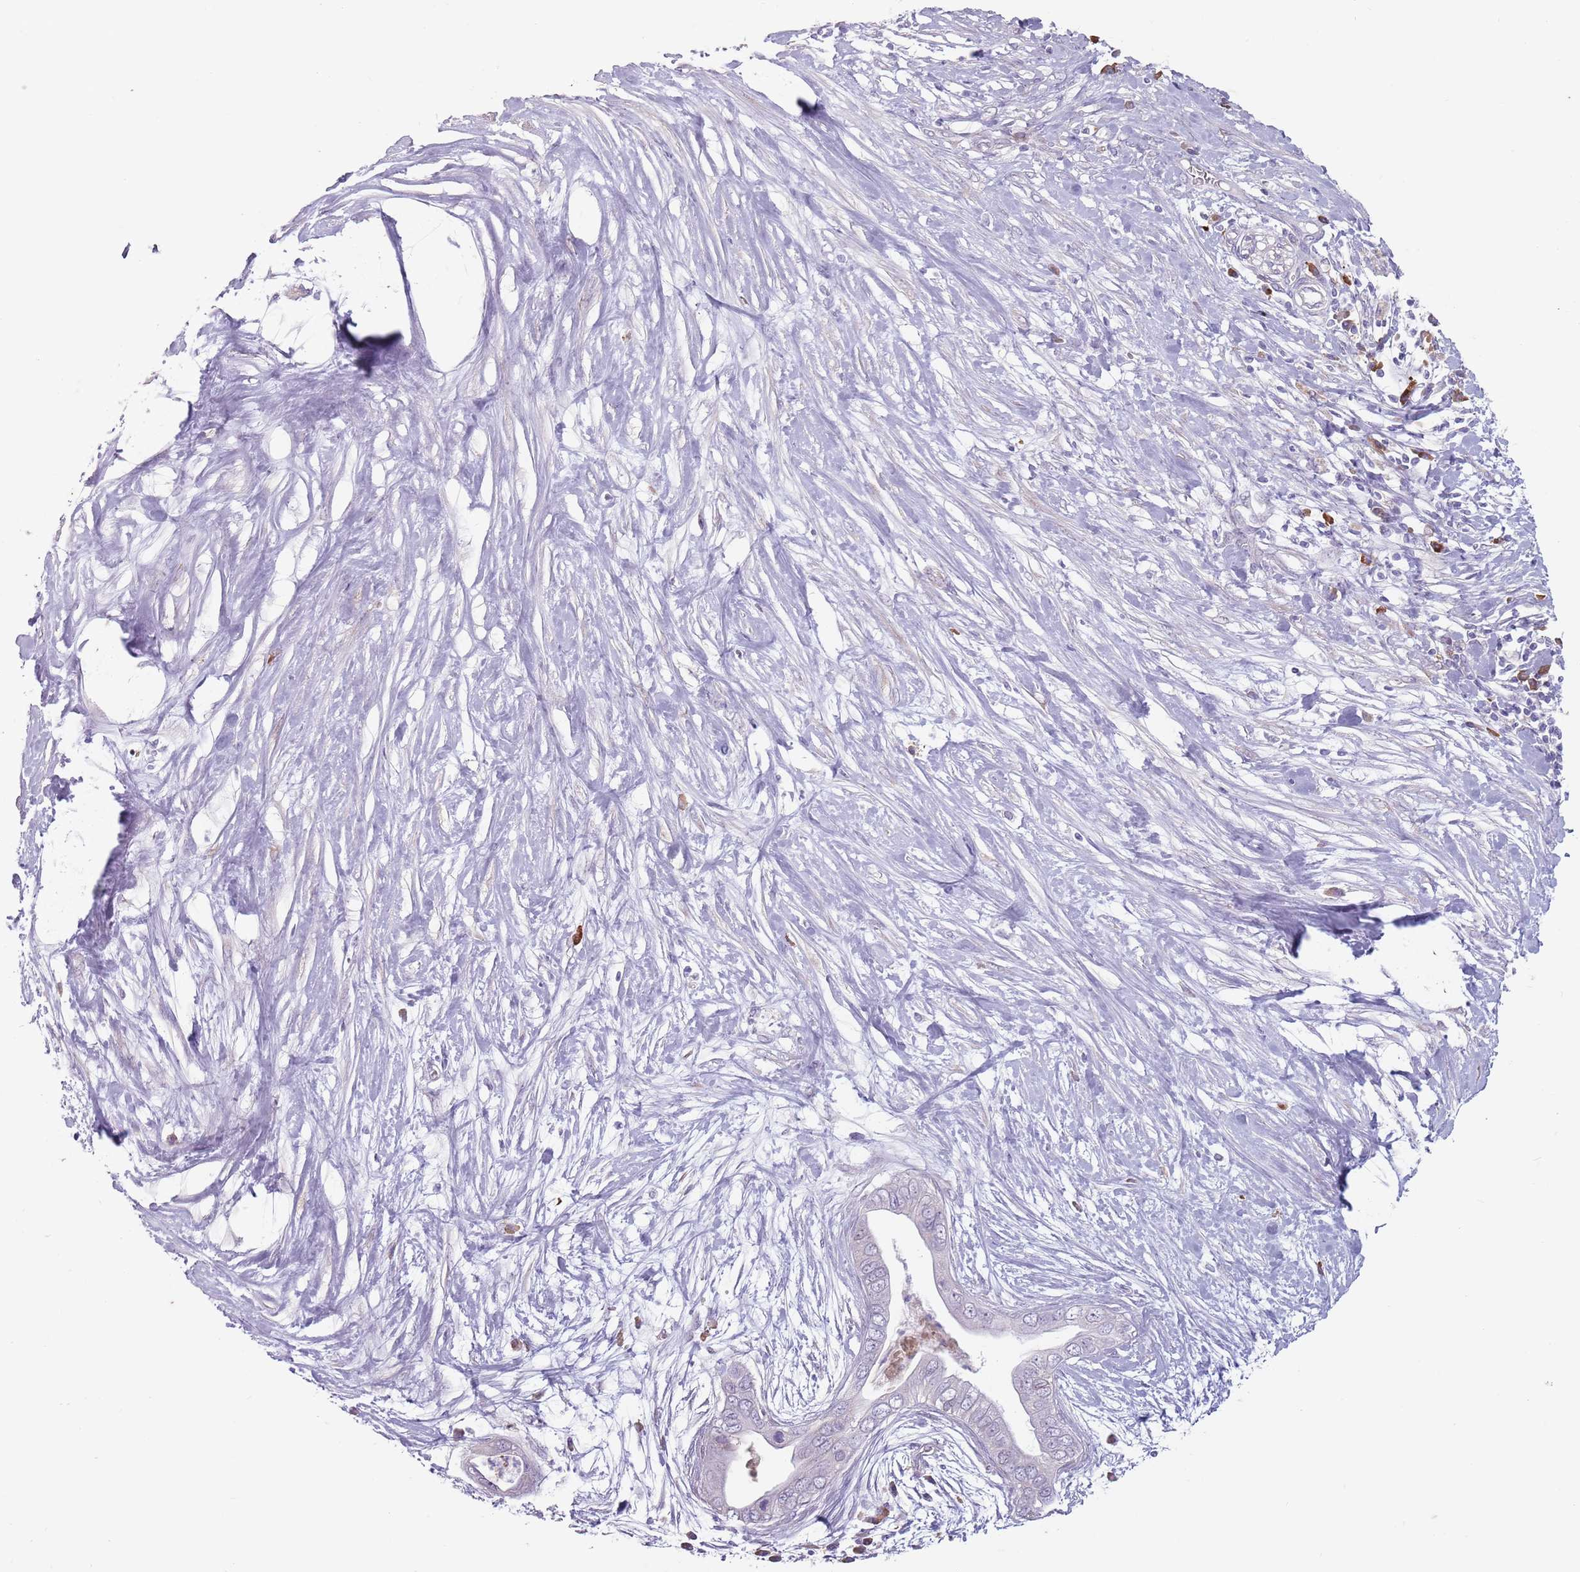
{"staining": {"intensity": "negative", "quantity": "none", "location": "none"}, "tissue": "pancreatic cancer", "cell_type": "Tumor cells", "image_type": "cancer", "snomed": [{"axis": "morphology", "description": "Adenocarcinoma, NOS"}, {"axis": "topography", "description": "Pancreas"}], "caption": "A high-resolution image shows immunohistochemistry (IHC) staining of adenocarcinoma (pancreatic), which shows no significant staining in tumor cells.", "gene": "DXO", "patient": {"sex": "male", "age": 75}}